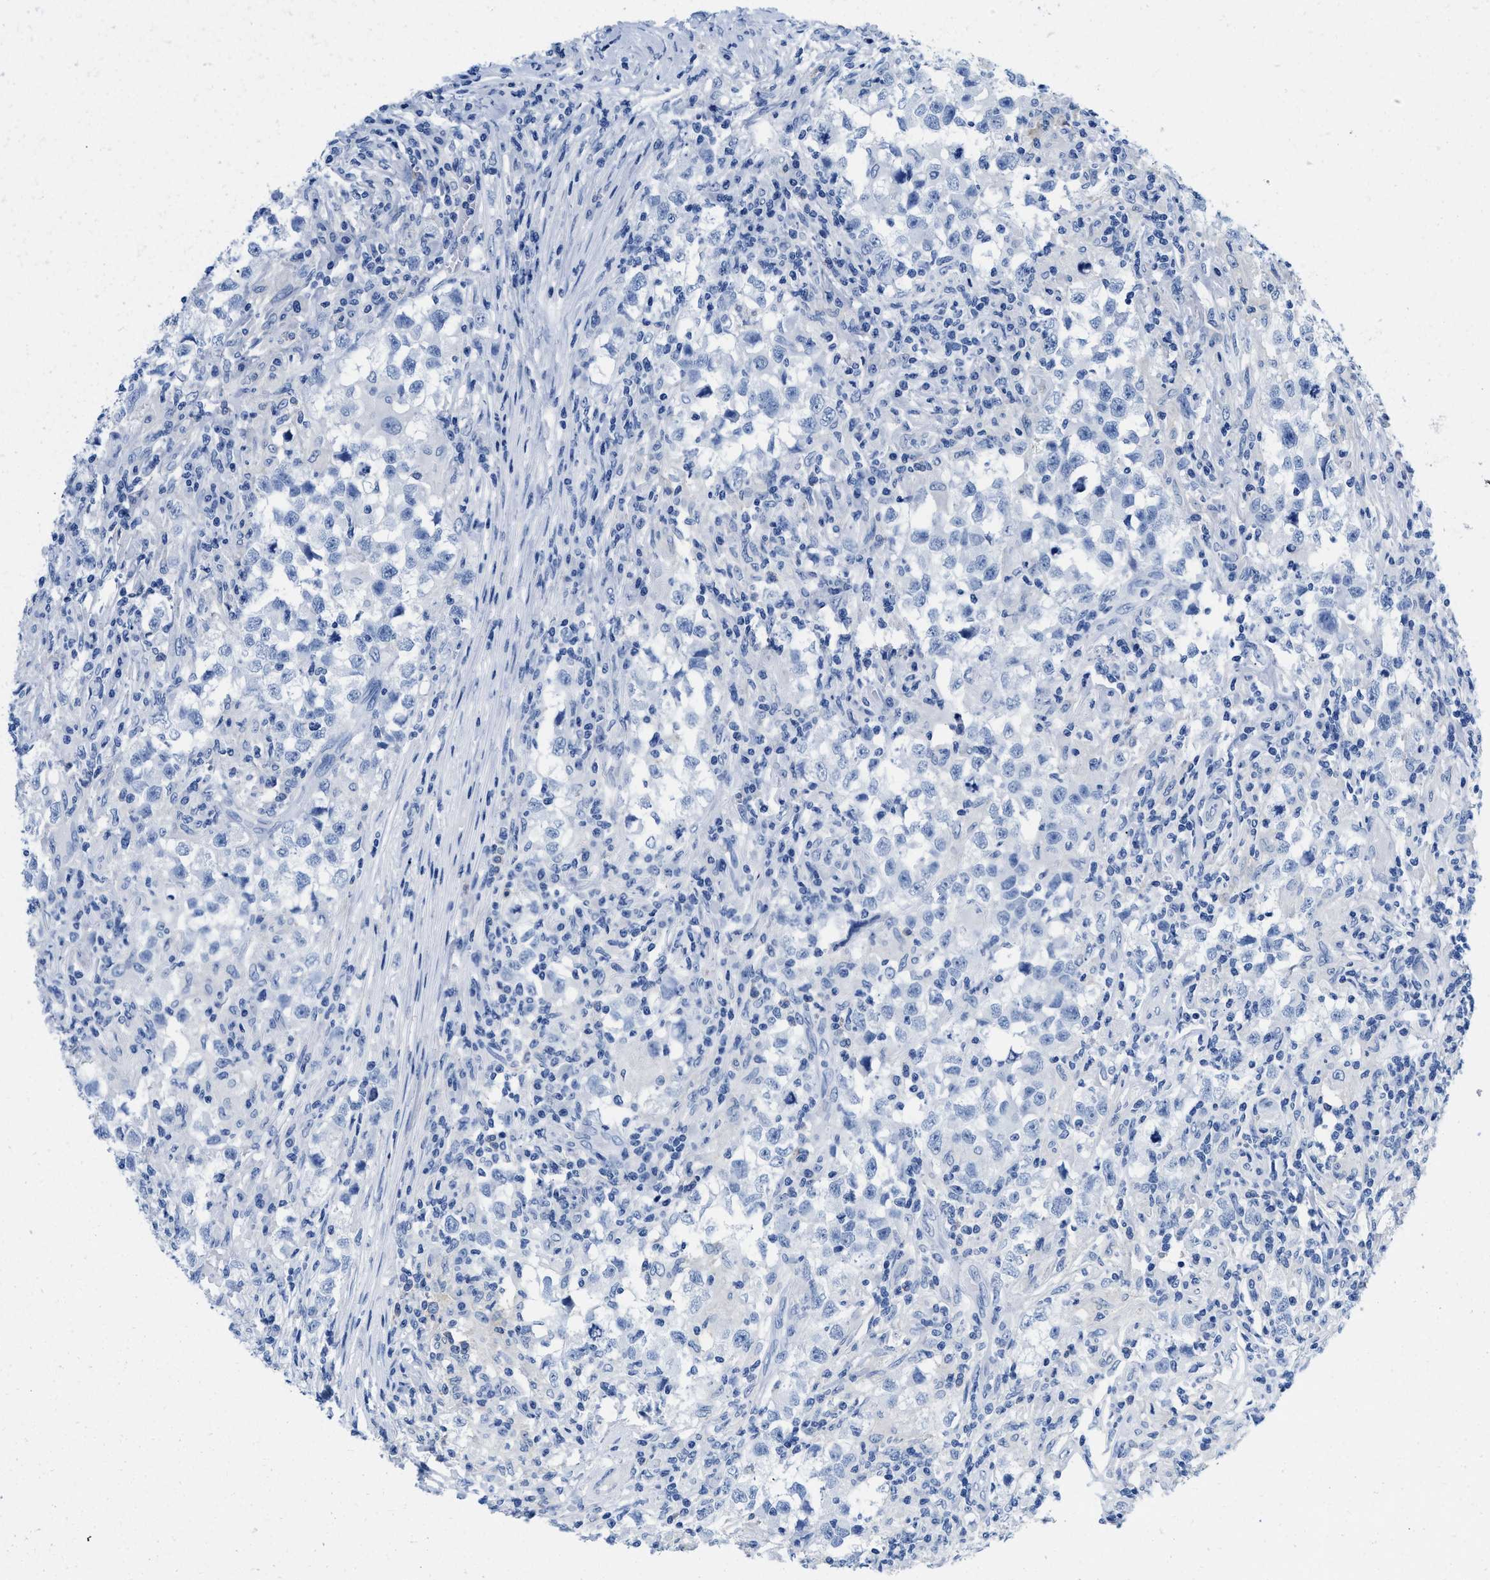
{"staining": {"intensity": "negative", "quantity": "none", "location": "none"}, "tissue": "testis cancer", "cell_type": "Tumor cells", "image_type": "cancer", "snomed": [{"axis": "morphology", "description": "Carcinoma, Embryonal, NOS"}, {"axis": "topography", "description": "Testis"}], "caption": "Protein analysis of embryonal carcinoma (testis) displays no significant expression in tumor cells. (DAB immunohistochemistry visualized using brightfield microscopy, high magnification).", "gene": "CR1", "patient": {"sex": "male", "age": 21}}